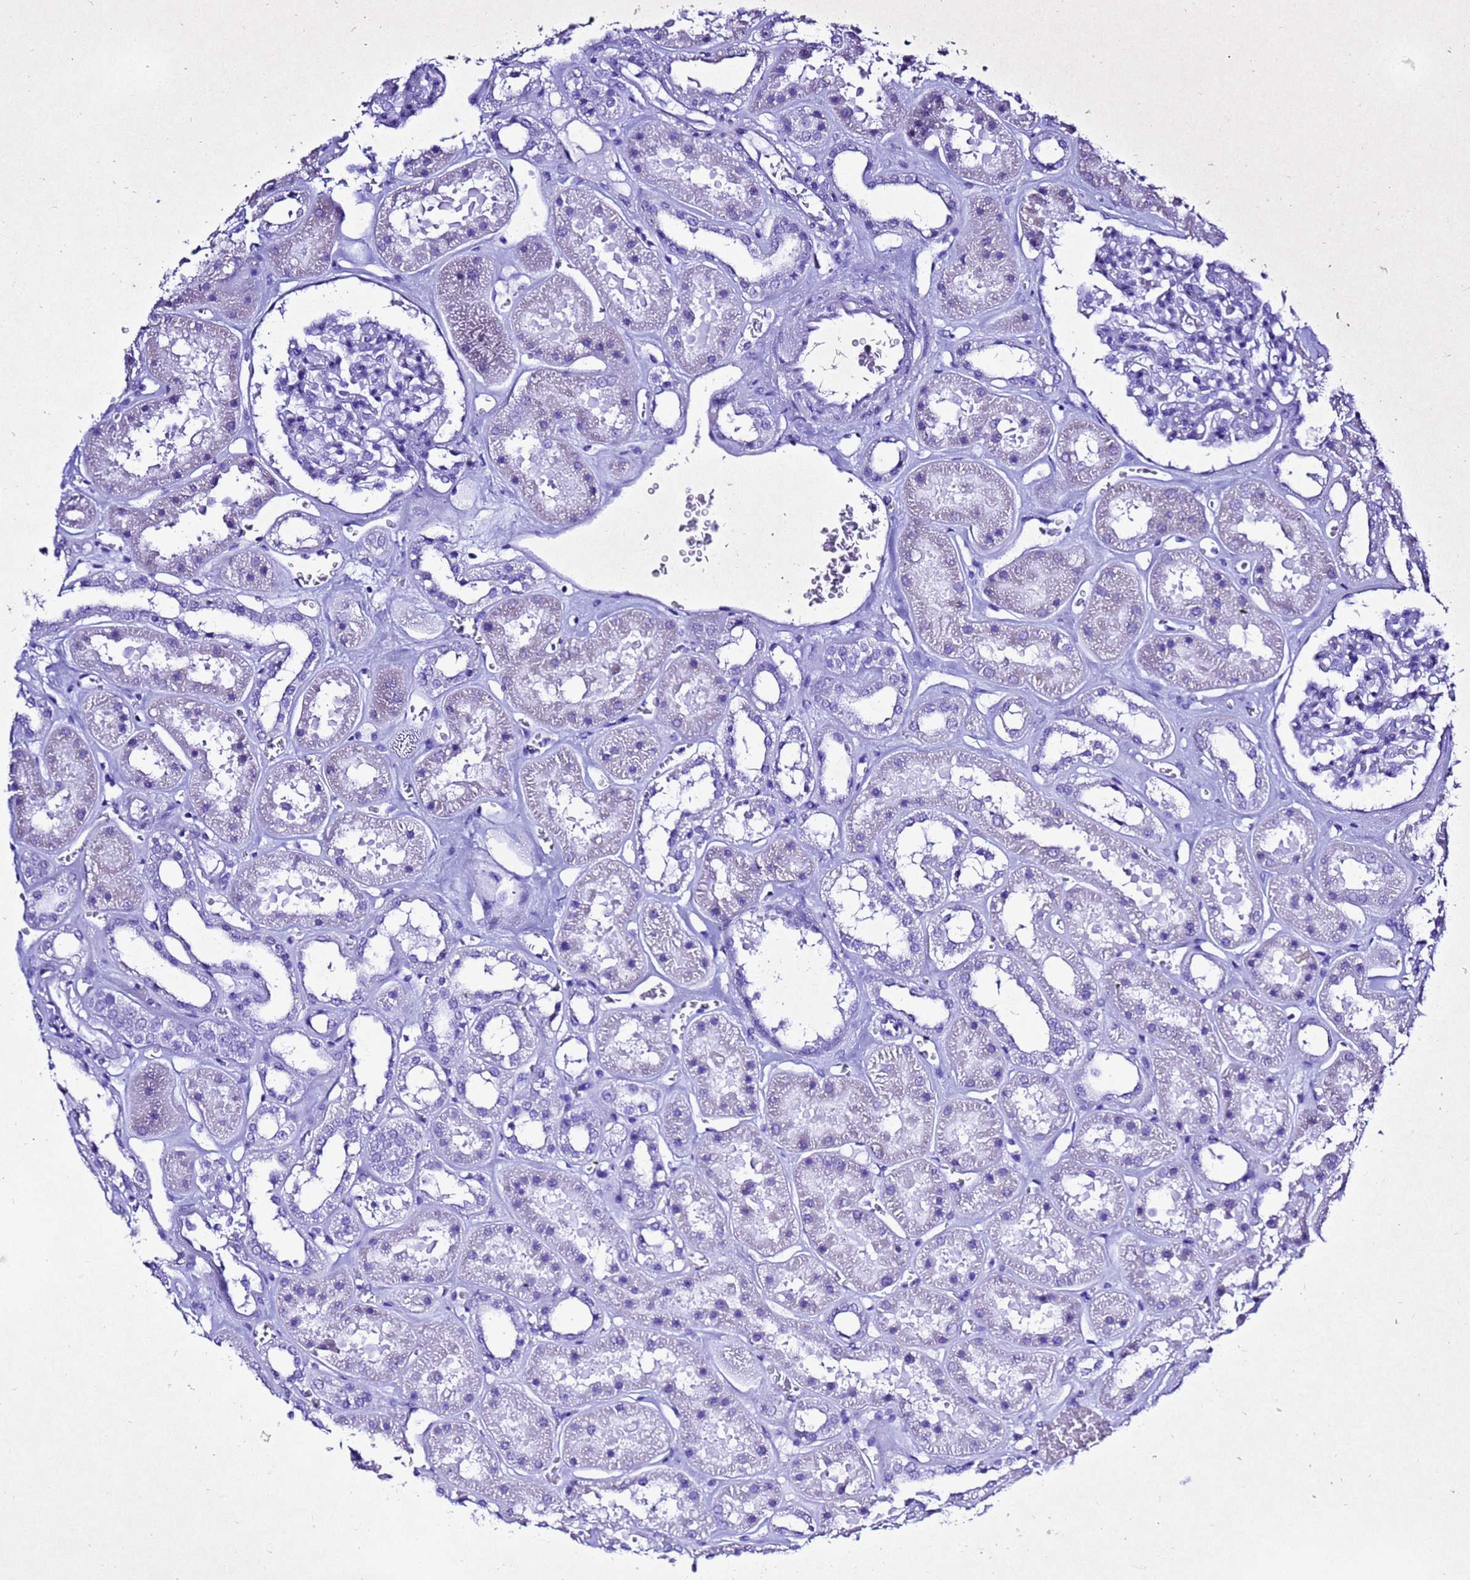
{"staining": {"intensity": "negative", "quantity": "none", "location": "none"}, "tissue": "kidney", "cell_type": "Cells in glomeruli", "image_type": "normal", "snomed": [{"axis": "morphology", "description": "Normal tissue, NOS"}, {"axis": "topography", "description": "Kidney"}], "caption": "High magnification brightfield microscopy of normal kidney stained with DAB (brown) and counterstained with hematoxylin (blue): cells in glomeruli show no significant positivity.", "gene": "LIPF", "patient": {"sex": "female", "age": 41}}